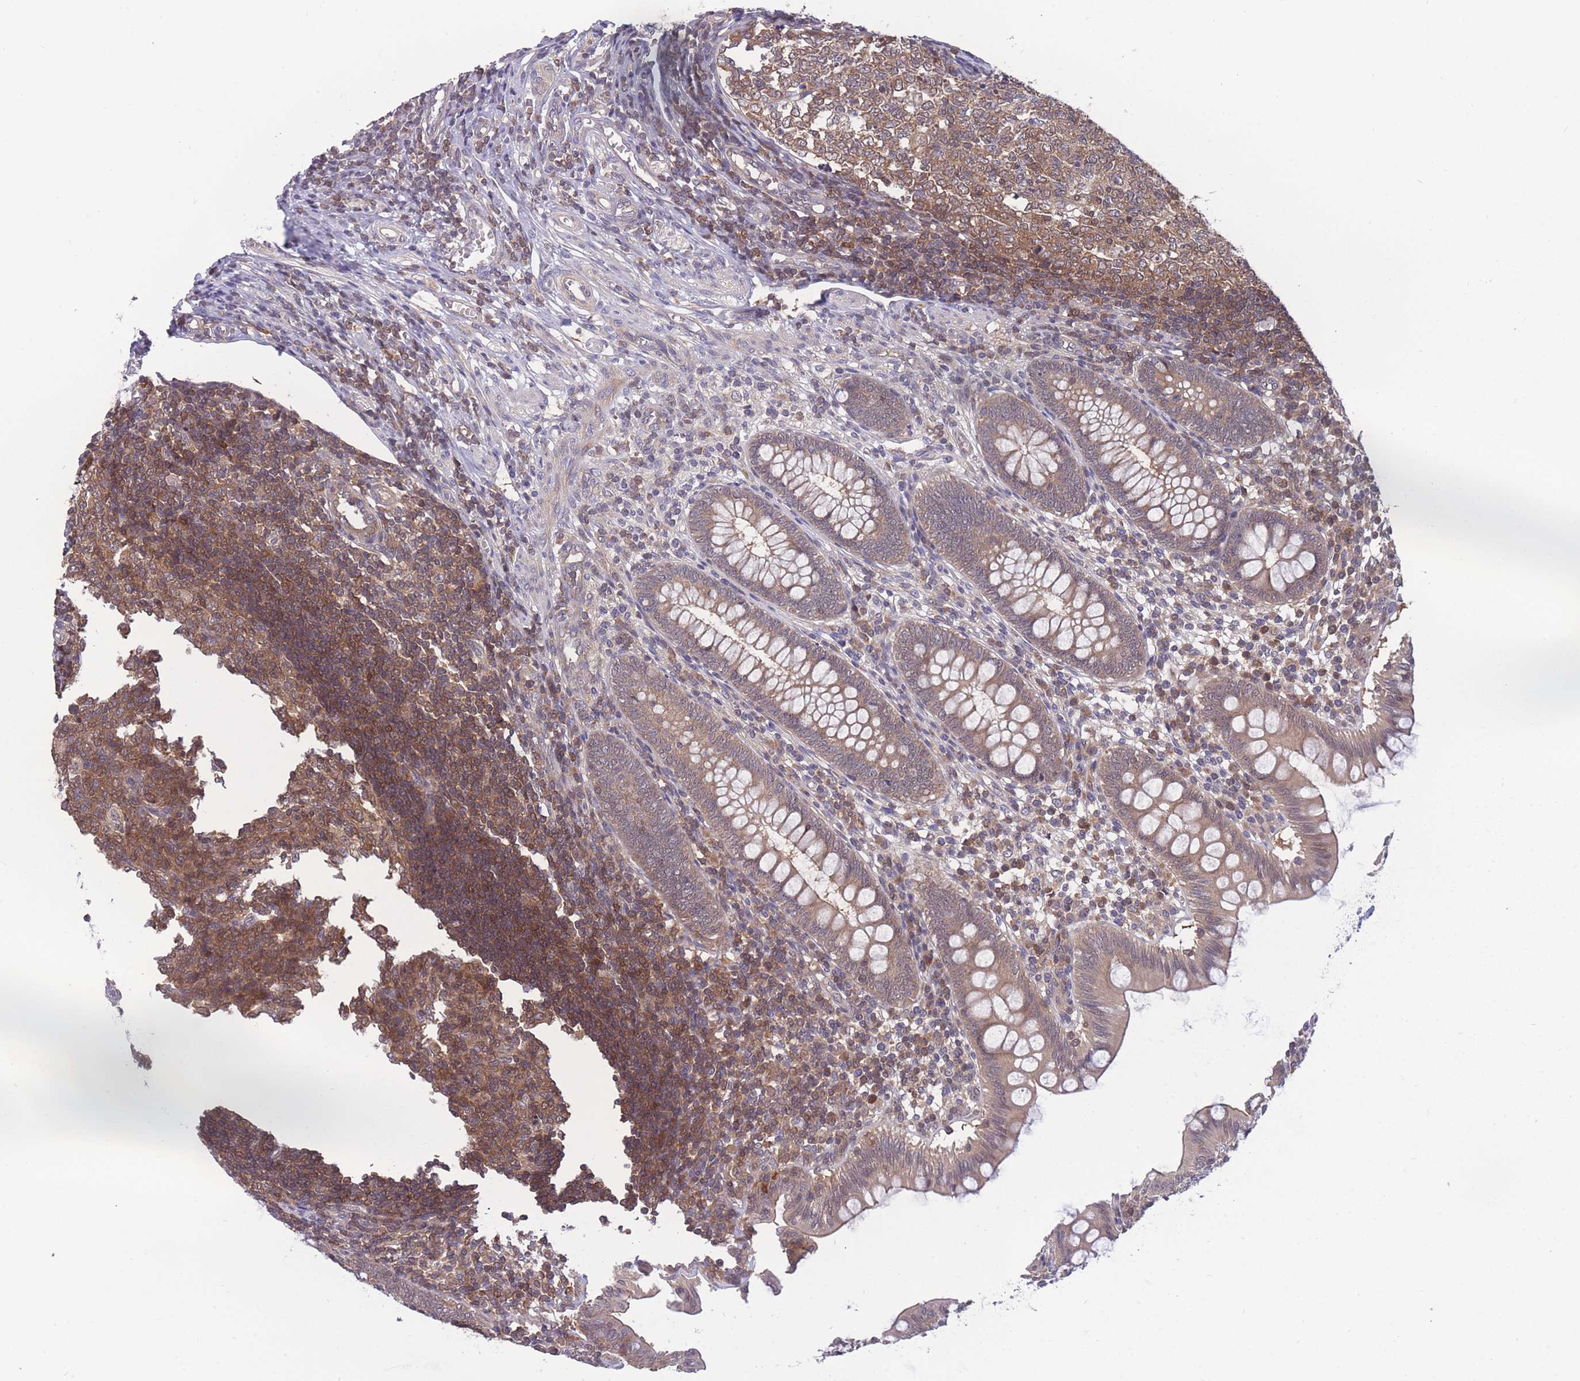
{"staining": {"intensity": "moderate", "quantity": ">75%", "location": "cytoplasmic/membranous"}, "tissue": "appendix", "cell_type": "Glandular cells", "image_type": "normal", "snomed": [{"axis": "morphology", "description": "Normal tissue, NOS"}, {"axis": "topography", "description": "Appendix"}], "caption": "Immunohistochemistry (IHC) (DAB) staining of unremarkable appendix displays moderate cytoplasmic/membranous protein positivity in approximately >75% of glandular cells. The protein is shown in brown color, while the nuclei are stained blue.", "gene": "UBE2NL", "patient": {"sex": "male", "age": 14}}